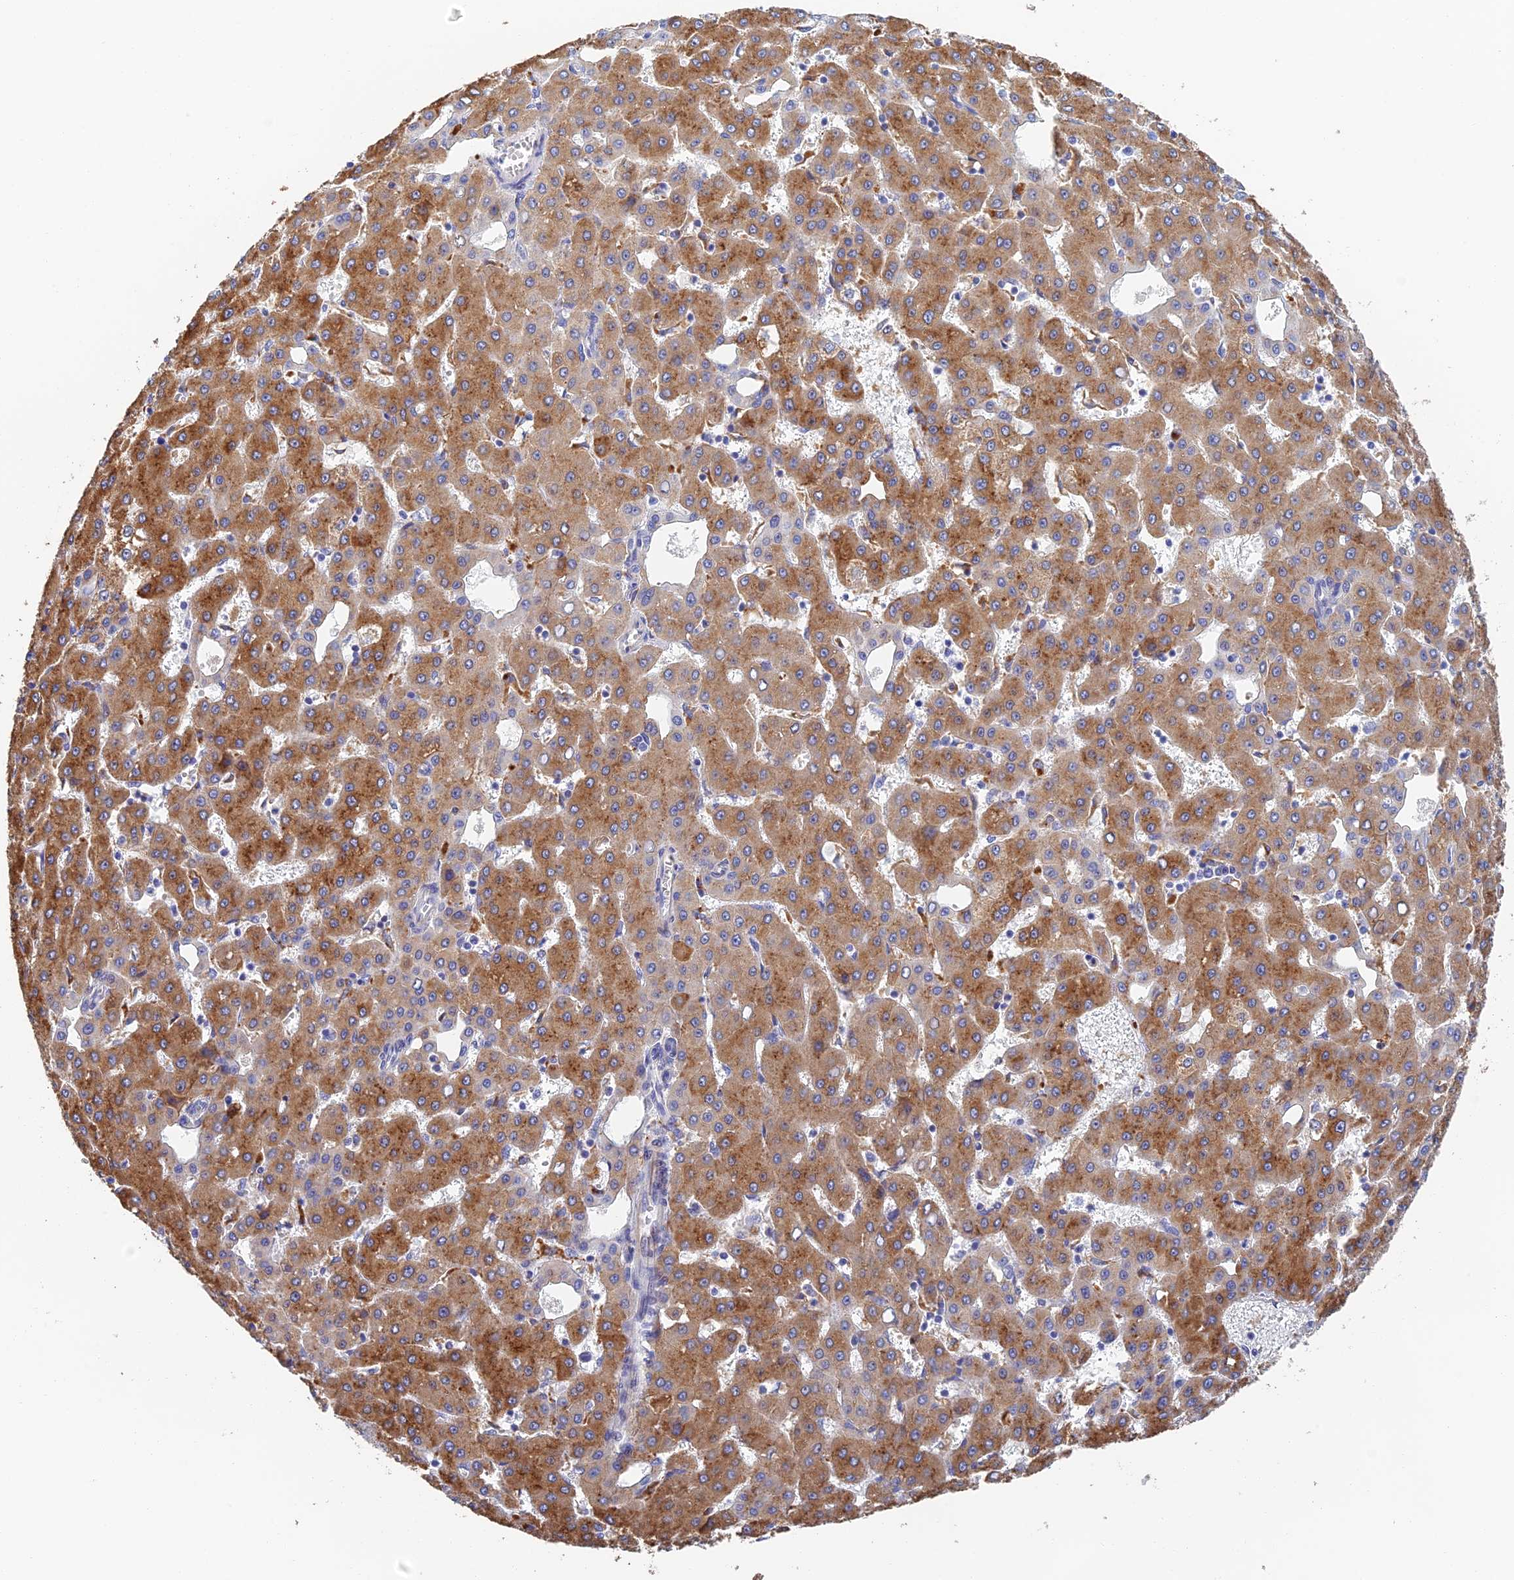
{"staining": {"intensity": "moderate", "quantity": ">75%", "location": "cytoplasmic/membranous"}, "tissue": "liver cancer", "cell_type": "Tumor cells", "image_type": "cancer", "snomed": [{"axis": "morphology", "description": "Carcinoma, Hepatocellular, NOS"}, {"axis": "topography", "description": "Liver"}], "caption": "Immunohistochemistry (DAB (3,3'-diaminobenzidine)) staining of liver cancer demonstrates moderate cytoplasmic/membranous protein positivity in approximately >75% of tumor cells.", "gene": "RPGRIP1L", "patient": {"sex": "male", "age": 47}}